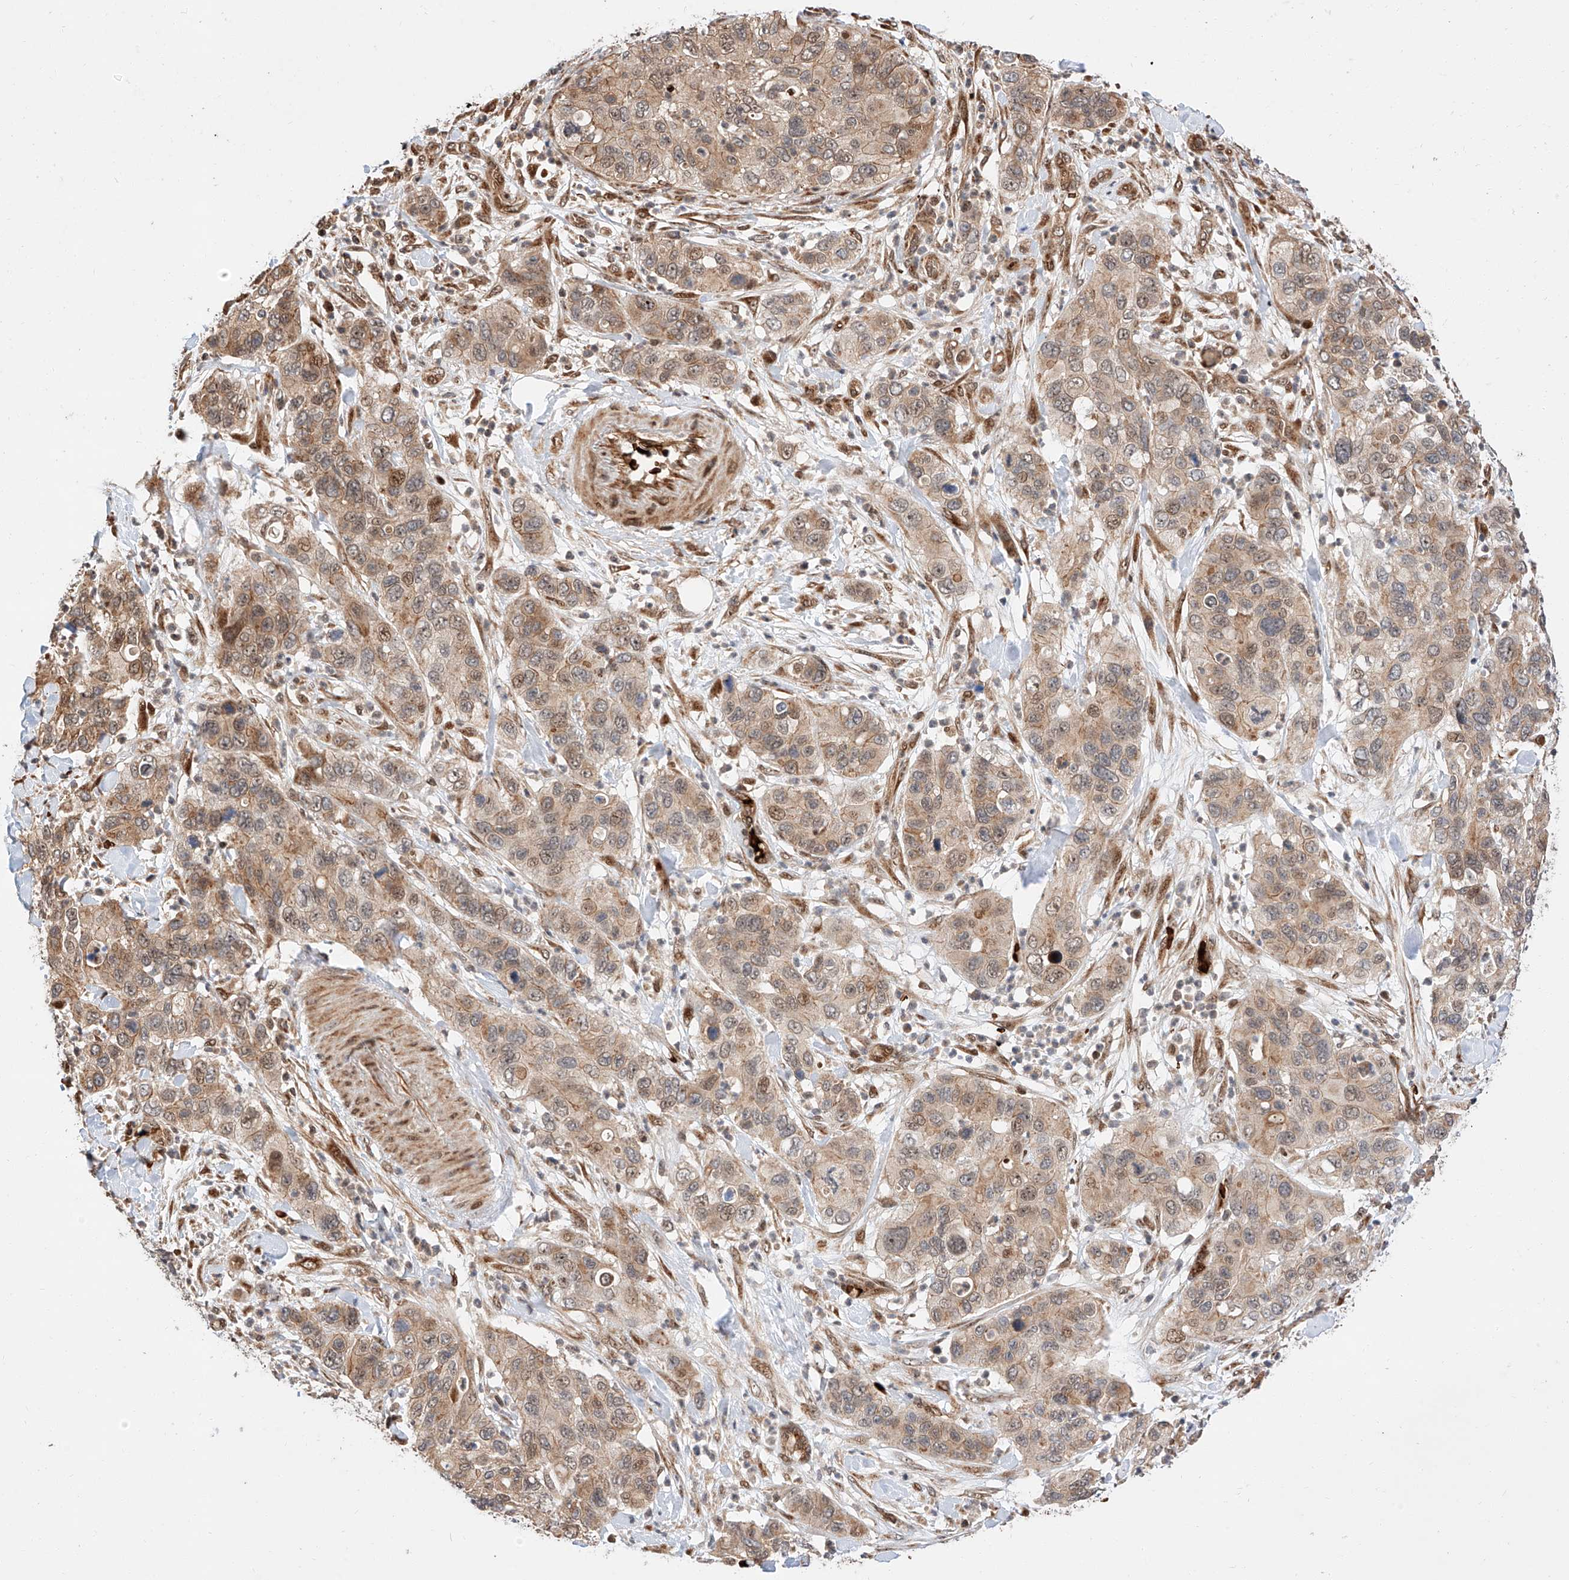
{"staining": {"intensity": "weak", "quantity": ">75%", "location": "cytoplasmic/membranous,nuclear"}, "tissue": "pancreatic cancer", "cell_type": "Tumor cells", "image_type": "cancer", "snomed": [{"axis": "morphology", "description": "Adenocarcinoma, NOS"}, {"axis": "topography", "description": "Pancreas"}], "caption": "DAB (3,3'-diaminobenzidine) immunohistochemical staining of pancreatic adenocarcinoma shows weak cytoplasmic/membranous and nuclear protein expression in about >75% of tumor cells. Using DAB (3,3'-diaminobenzidine) (brown) and hematoxylin (blue) stains, captured at high magnification using brightfield microscopy.", "gene": "THTPA", "patient": {"sex": "female", "age": 71}}